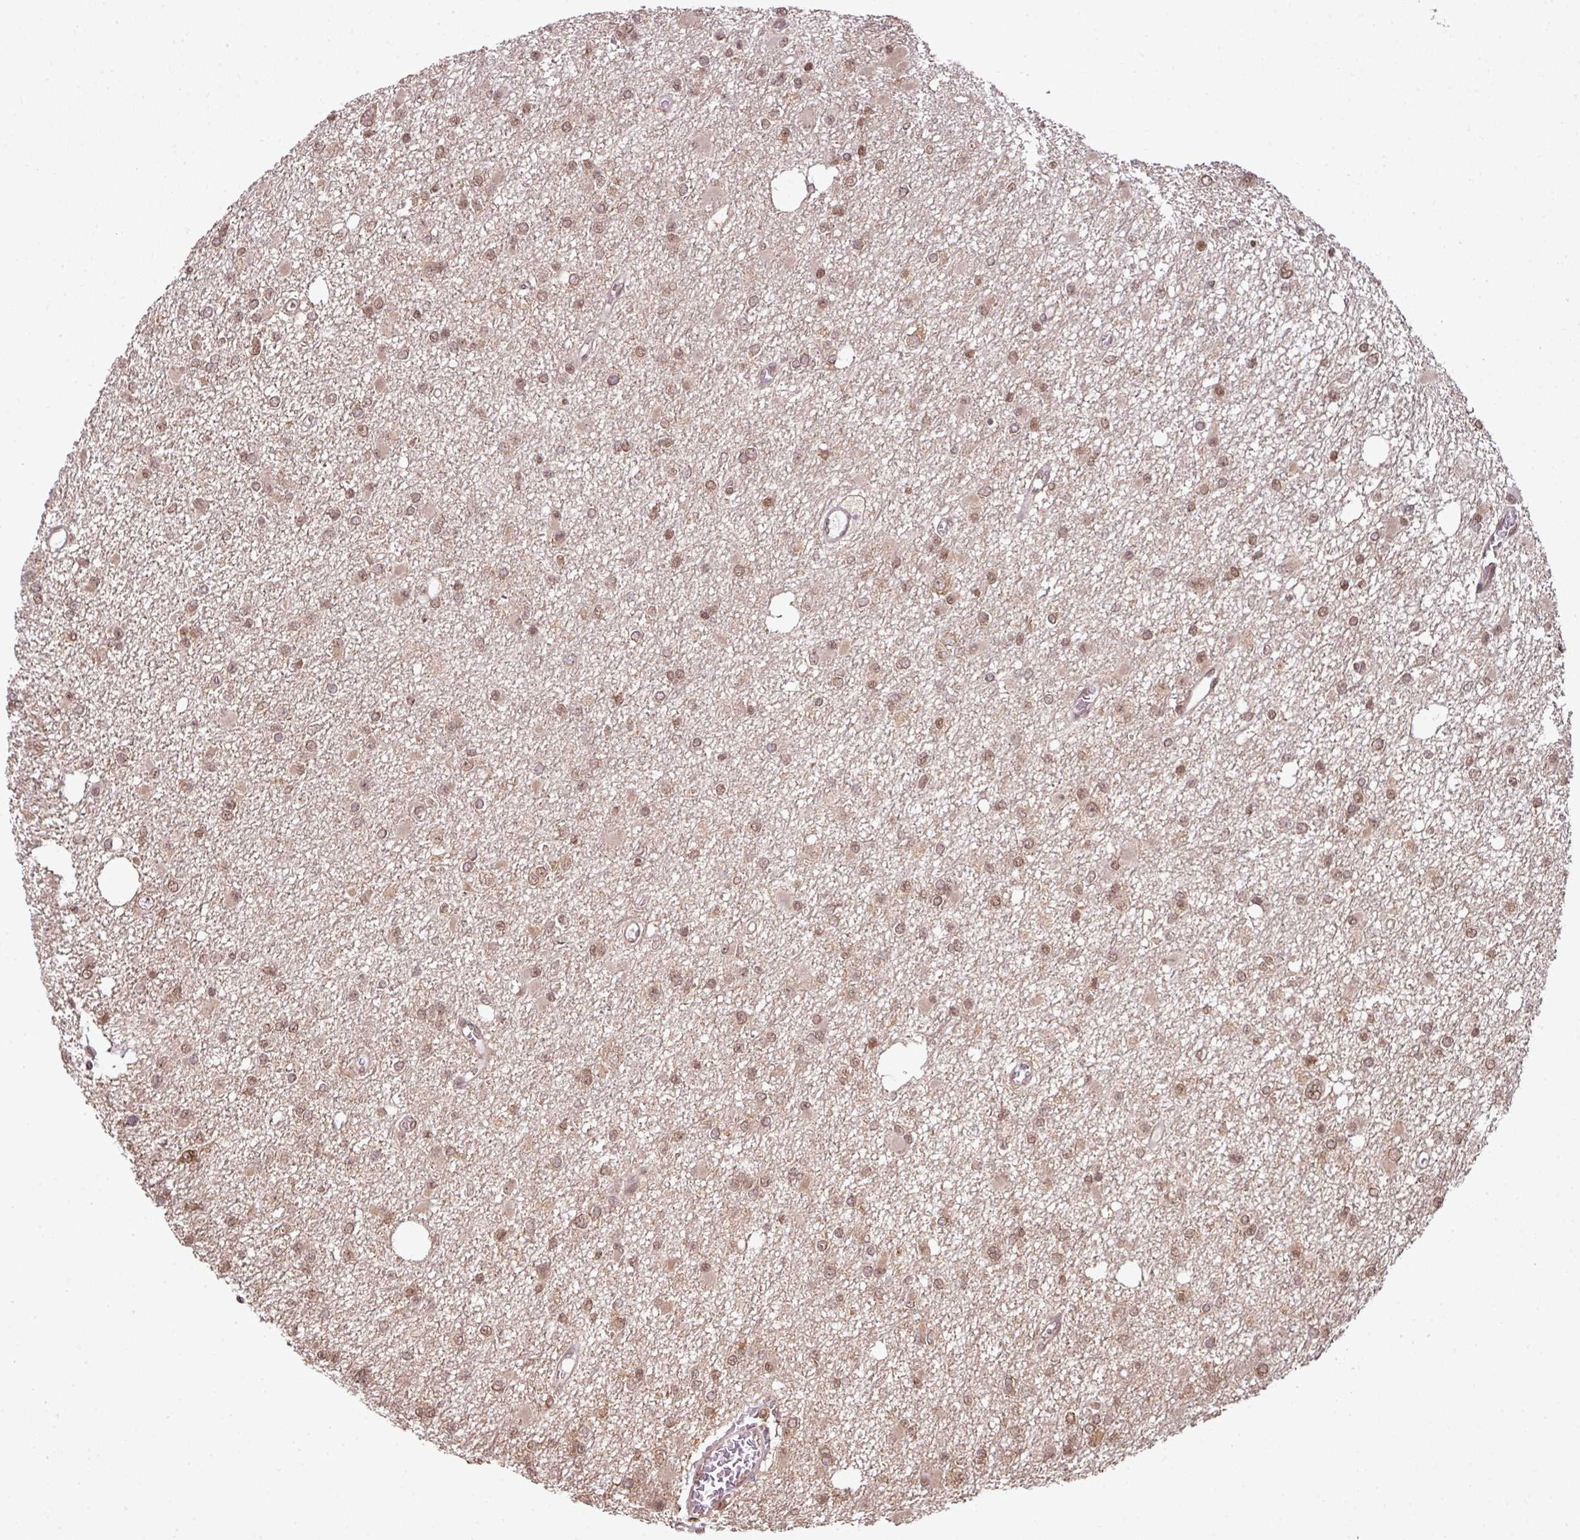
{"staining": {"intensity": "moderate", "quantity": ">75%", "location": "cytoplasmic/membranous,nuclear"}, "tissue": "glioma", "cell_type": "Tumor cells", "image_type": "cancer", "snomed": [{"axis": "morphology", "description": "Glioma, malignant, Low grade"}, {"axis": "topography", "description": "Brain"}], "caption": "This is a photomicrograph of IHC staining of low-grade glioma (malignant), which shows moderate staining in the cytoplasmic/membranous and nuclear of tumor cells.", "gene": "ANKRD18A", "patient": {"sex": "female", "age": 22}}